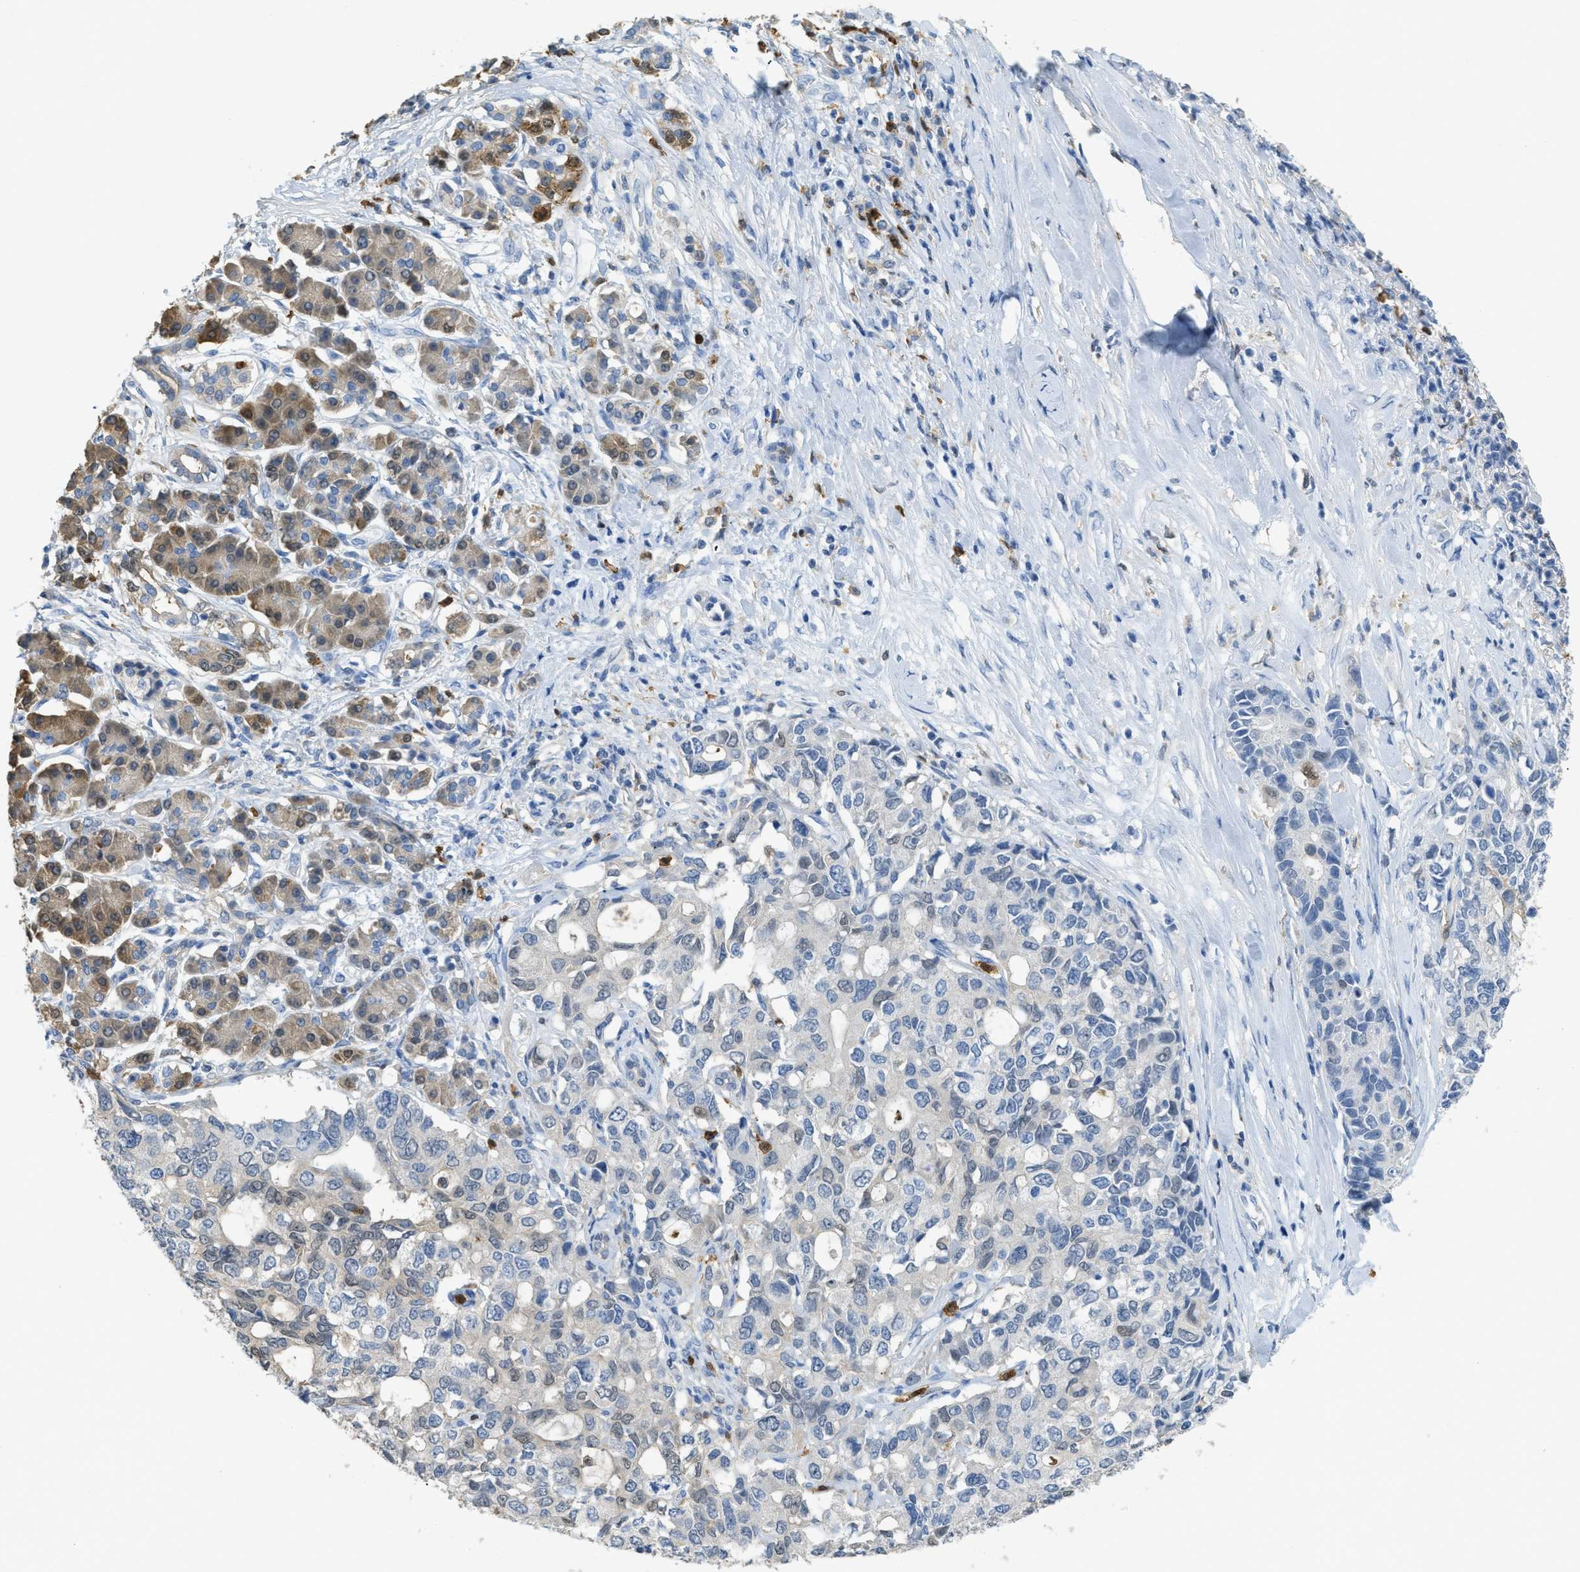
{"staining": {"intensity": "weak", "quantity": "<25%", "location": "cytoplasmic/membranous,nuclear"}, "tissue": "pancreatic cancer", "cell_type": "Tumor cells", "image_type": "cancer", "snomed": [{"axis": "morphology", "description": "Adenocarcinoma, NOS"}, {"axis": "topography", "description": "Pancreas"}], "caption": "Image shows no significant protein staining in tumor cells of pancreatic cancer.", "gene": "SERPINB1", "patient": {"sex": "female", "age": 56}}